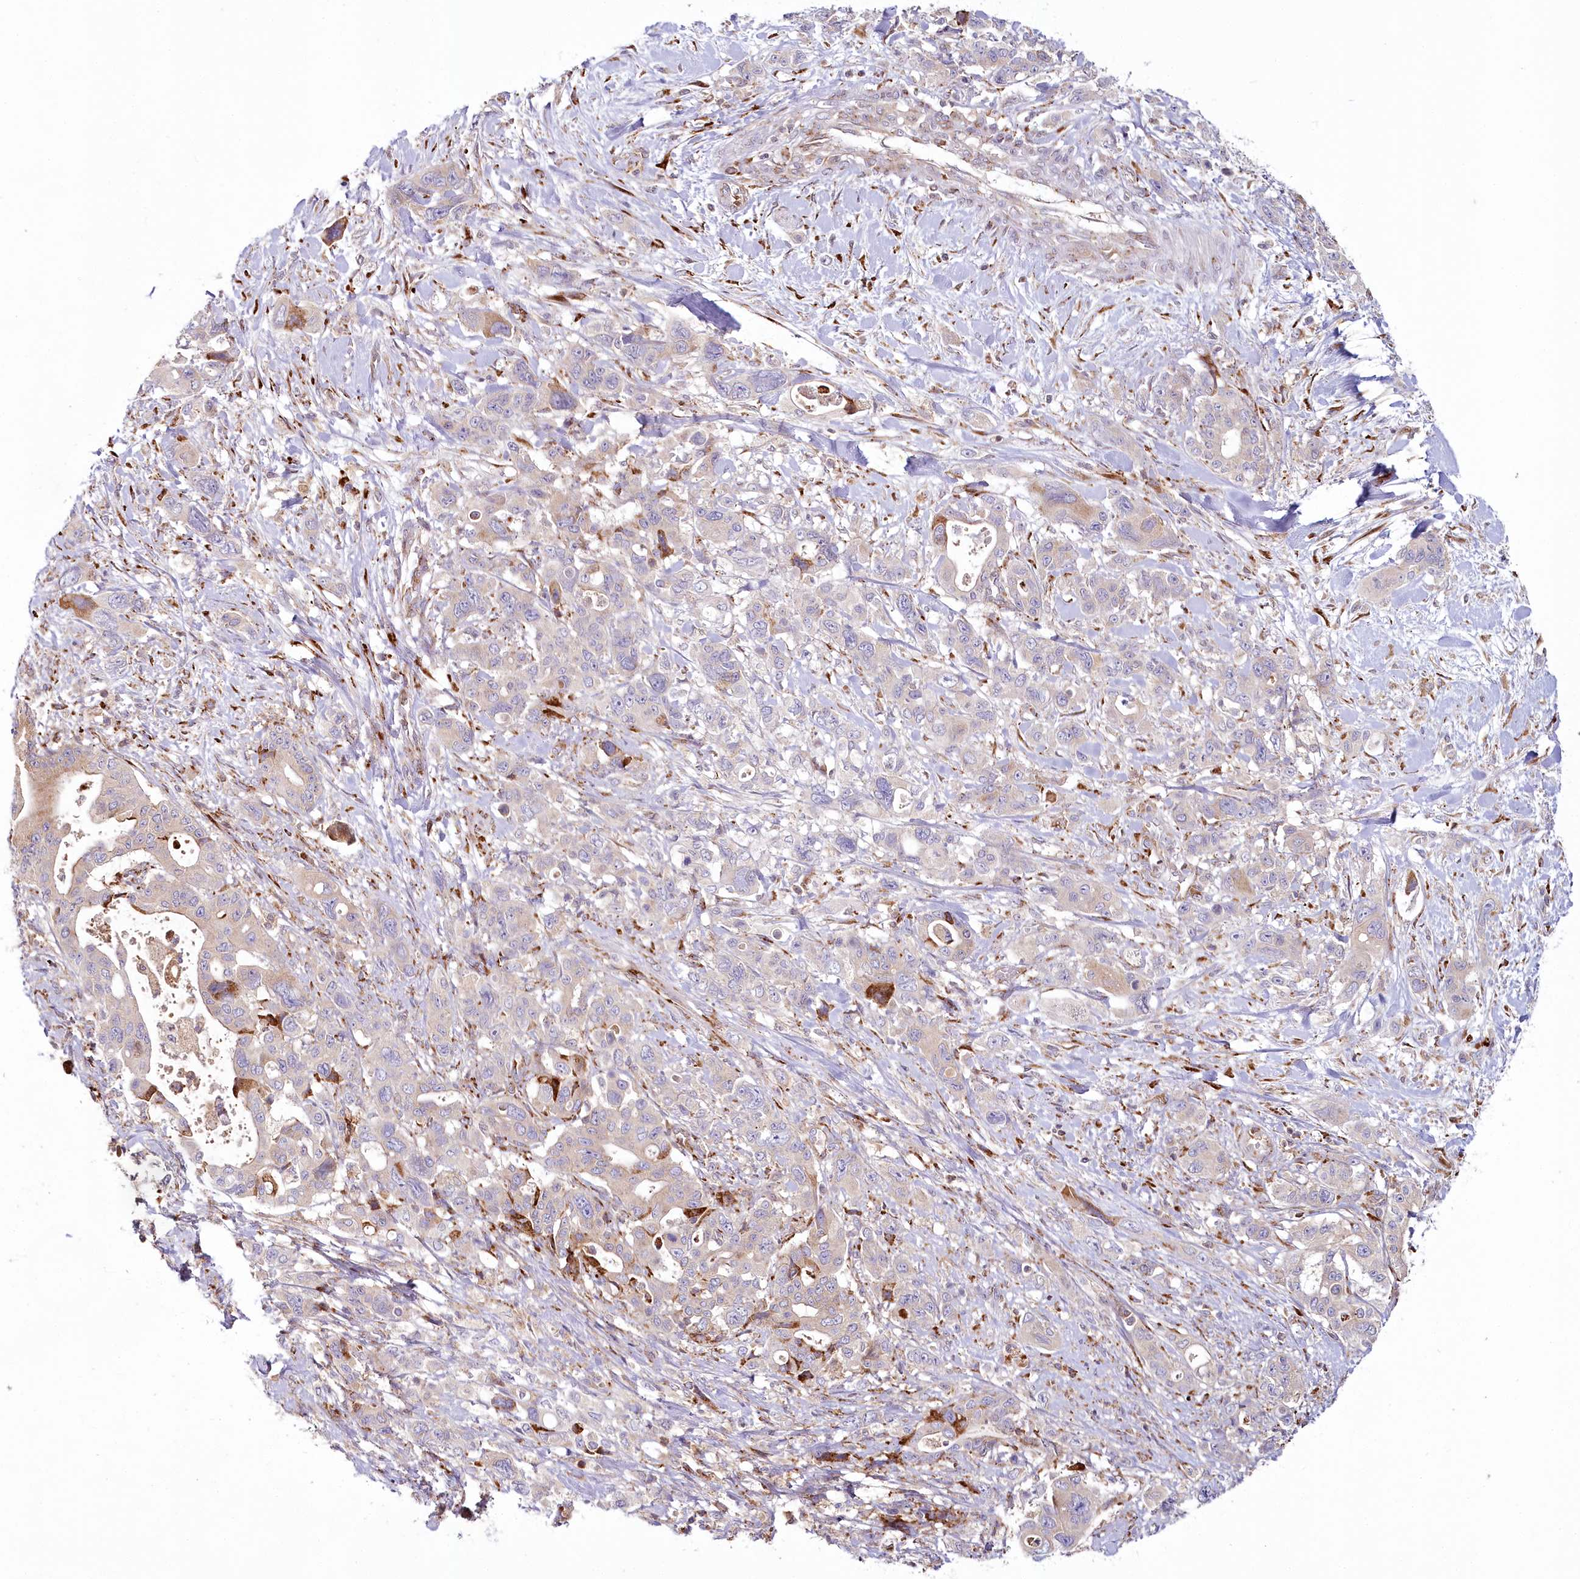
{"staining": {"intensity": "weak", "quantity": "<25%", "location": "cytoplasmic/membranous"}, "tissue": "pancreatic cancer", "cell_type": "Tumor cells", "image_type": "cancer", "snomed": [{"axis": "morphology", "description": "Adenocarcinoma, NOS"}, {"axis": "topography", "description": "Pancreas"}], "caption": "This photomicrograph is of adenocarcinoma (pancreatic) stained with immunohistochemistry to label a protein in brown with the nuclei are counter-stained blue. There is no staining in tumor cells. Brightfield microscopy of immunohistochemistry (IHC) stained with DAB (brown) and hematoxylin (blue), captured at high magnification.", "gene": "POGLUT1", "patient": {"sex": "male", "age": 46}}